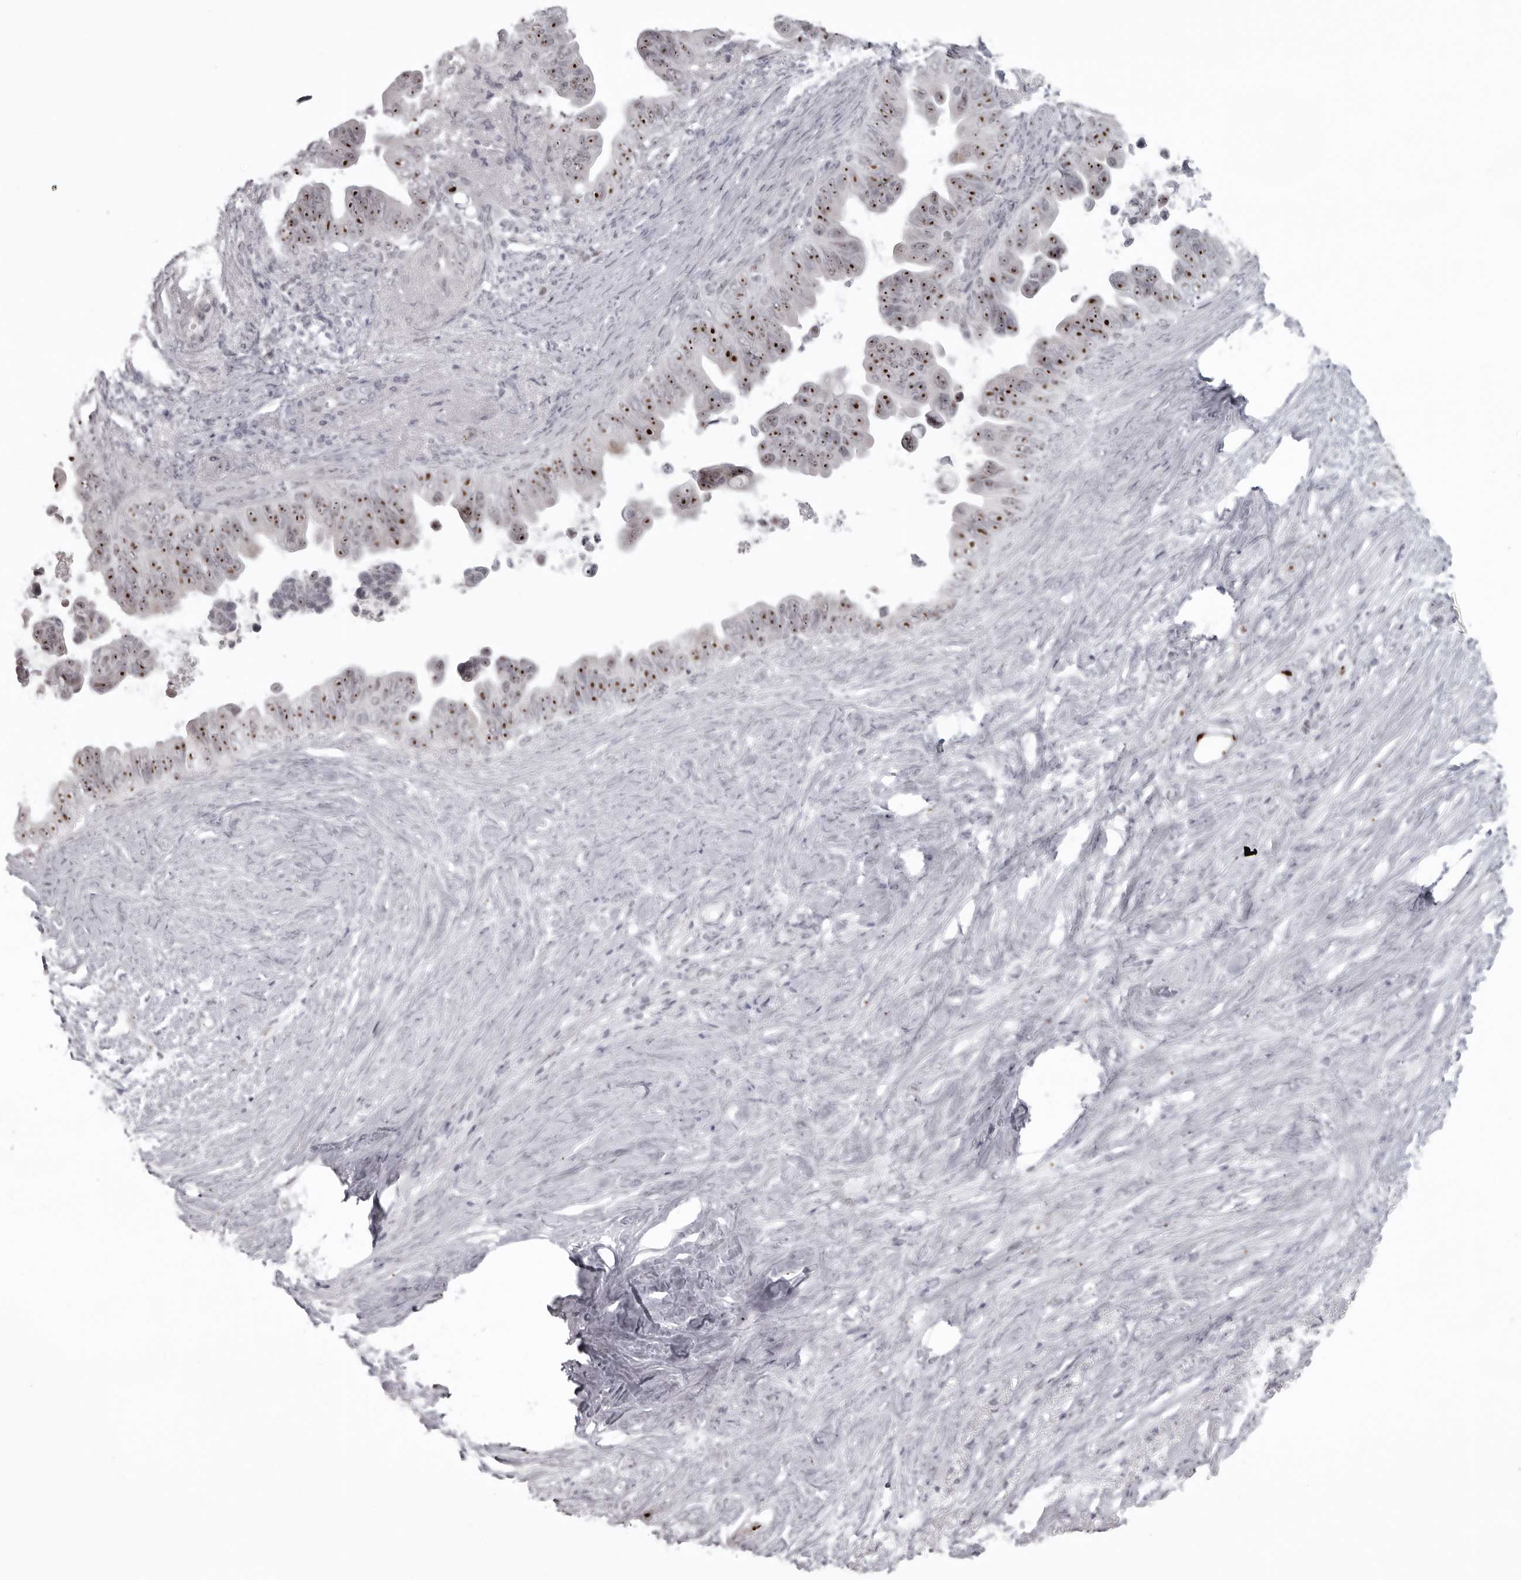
{"staining": {"intensity": "strong", "quantity": ">75%", "location": "nuclear"}, "tissue": "pancreatic cancer", "cell_type": "Tumor cells", "image_type": "cancer", "snomed": [{"axis": "morphology", "description": "Adenocarcinoma, NOS"}, {"axis": "topography", "description": "Pancreas"}], "caption": "A brown stain shows strong nuclear positivity of a protein in human adenocarcinoma (pancreatic) tumor cells. (Brightfield microscopy of DAB IHC at high magnification).", "gene": "HELZ", "patient": {"sex": "female", "age": 72}}